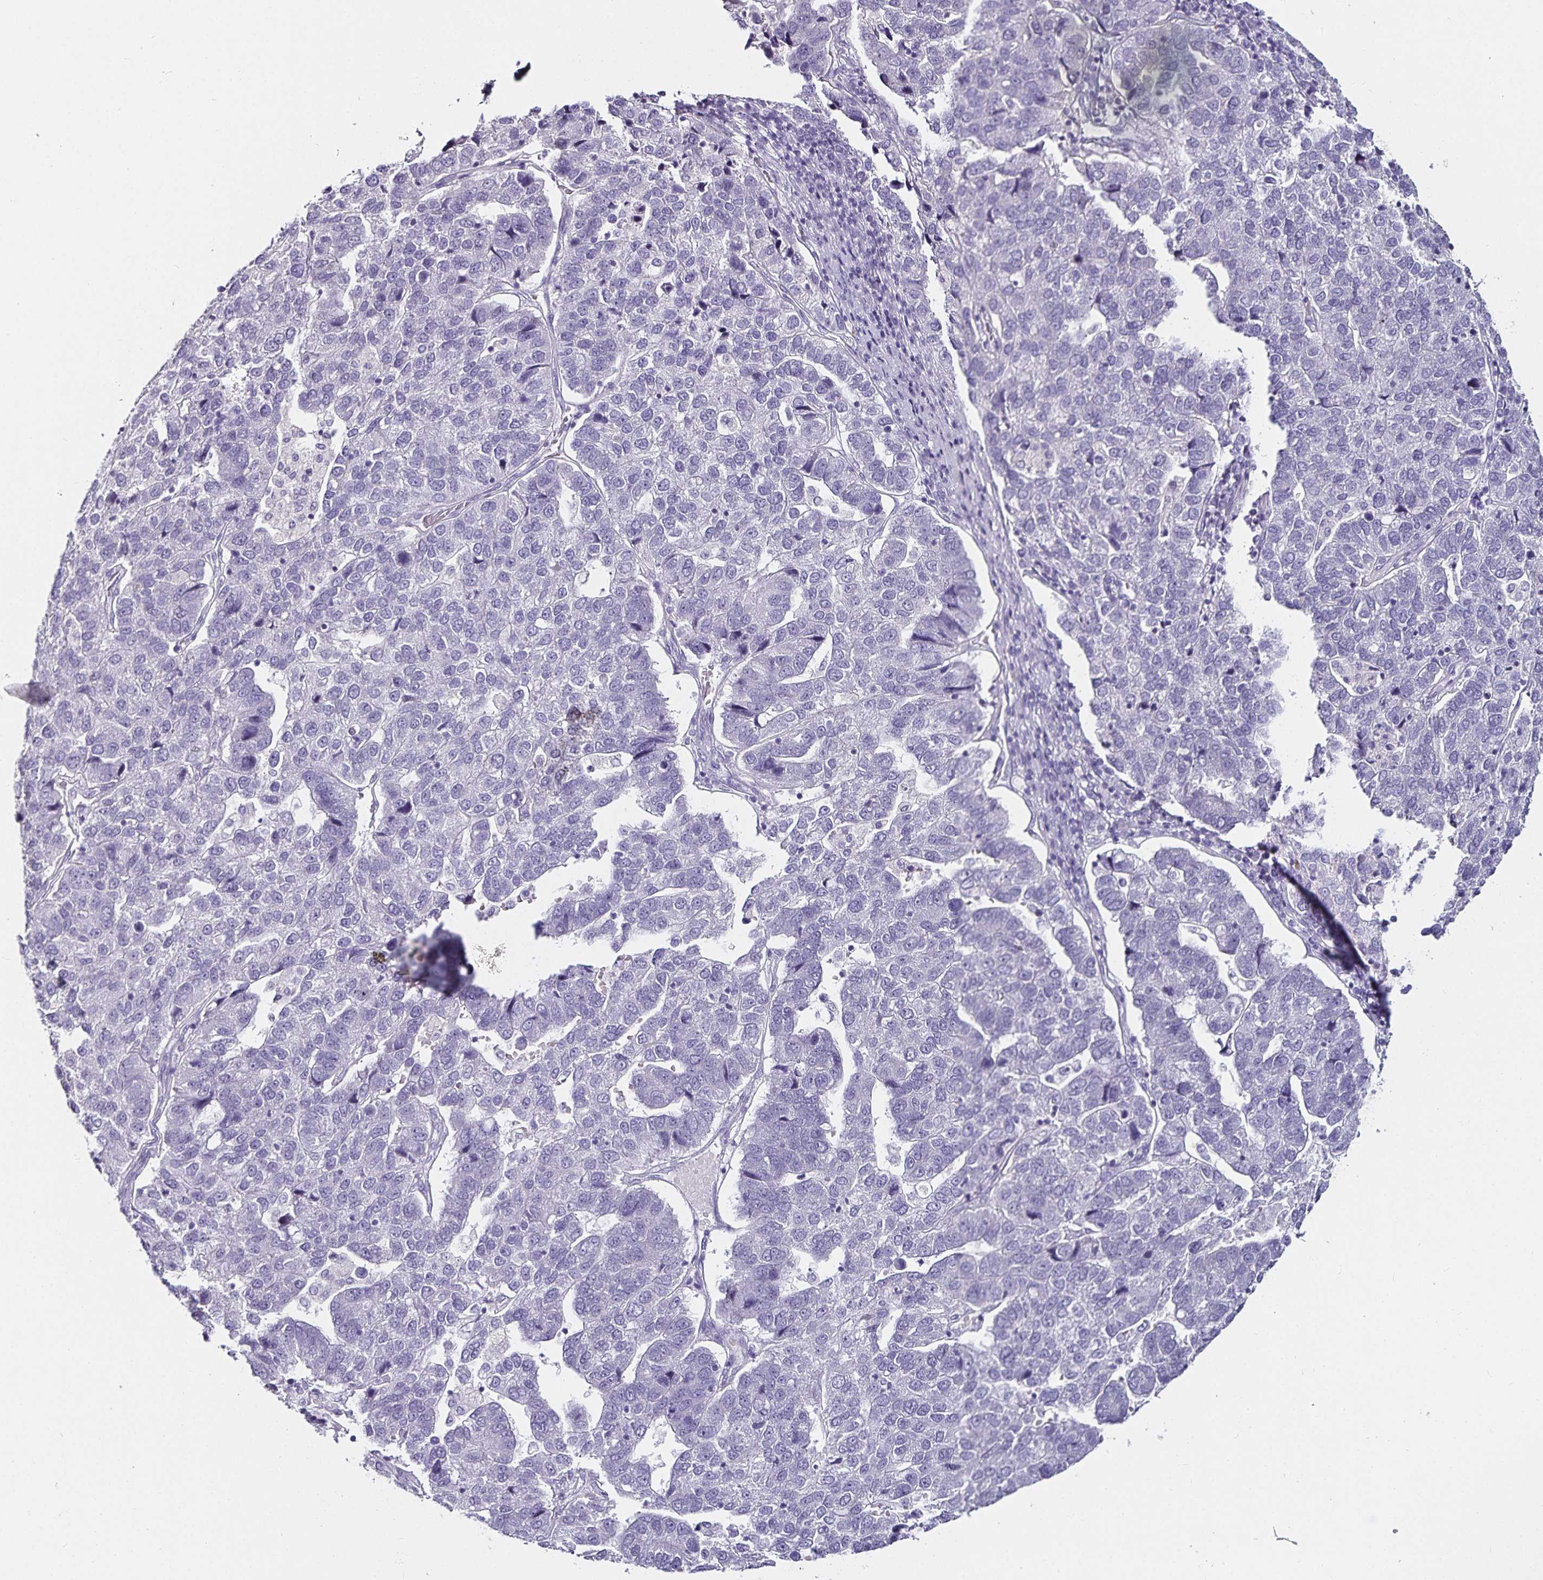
{"staining": {"intensity": "negative", "quantity": "none", "location": "none"}, "tissue": "pancreatic cancer", "cell_type": "Tumor cells", "image_type": "cancer", "snomed": [{"axis": "morphology", "description": "Adenocarcinoma, NOS"}, {"axis": "topography", "description": "Pancreas"}], "caption": "The micrograph displays no significant expression in tumor cells of adenocarcinoma (pancreatic).", "gene": "CA12", "patient": {"sex": "female", "age": 61}}